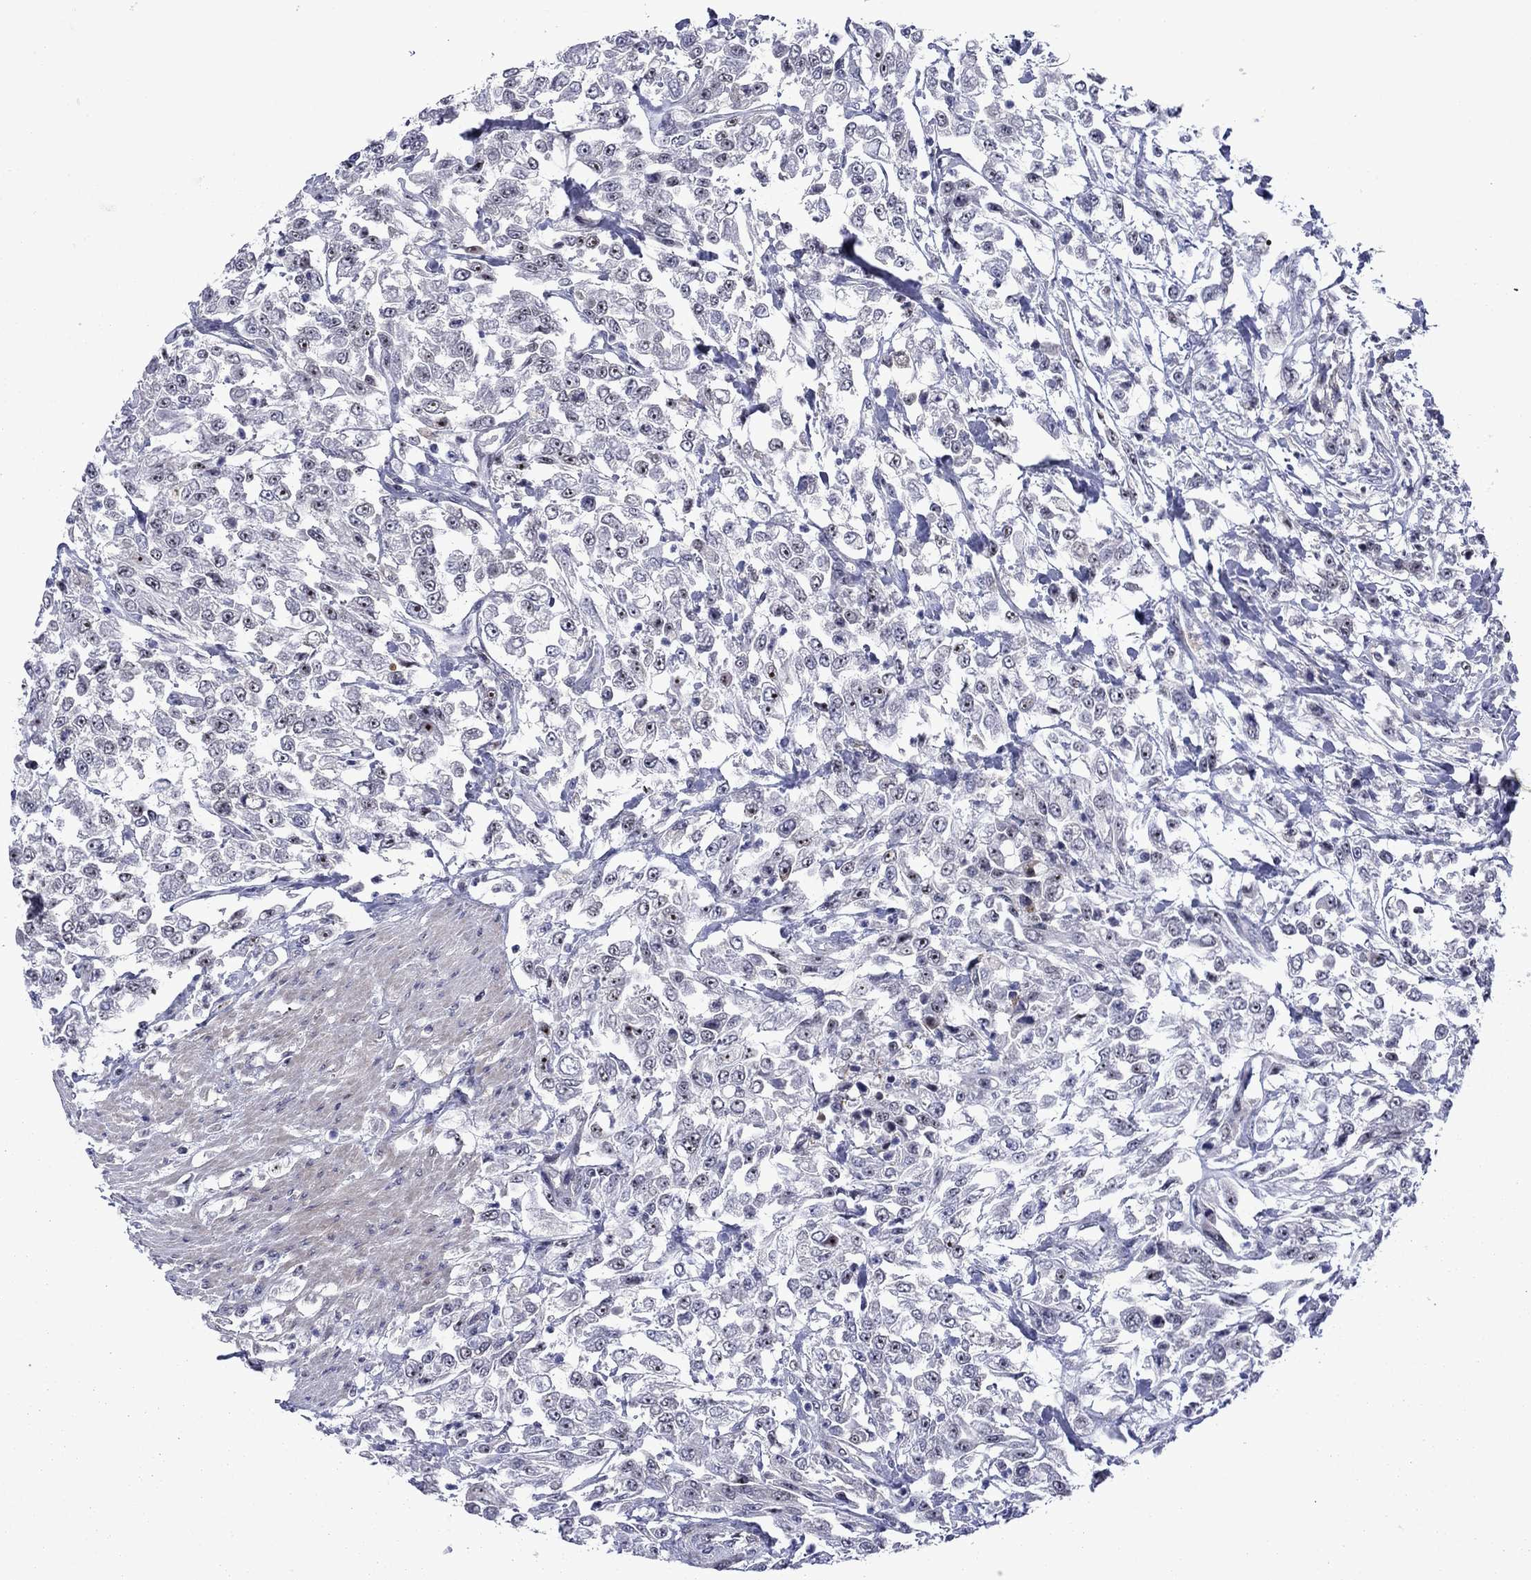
{"staining": {"intensity": "negative", "quantity": "none", "location": "none"}, "tissue": "urothelial cancer", "cell_type": "Tumor cells", "image_type": "cancer", "snomed": [{"axis": "morphology", "description": "Urothelial carcinoma, High grade"}, {"axis": "topography", "description": "Urinary bladder"}], "caption": "The histopathology image exhibits no staining of tumor cells in urothelial cancer.", "gene": "SURF2", "patient": {"sex": "male", "age": 46}}